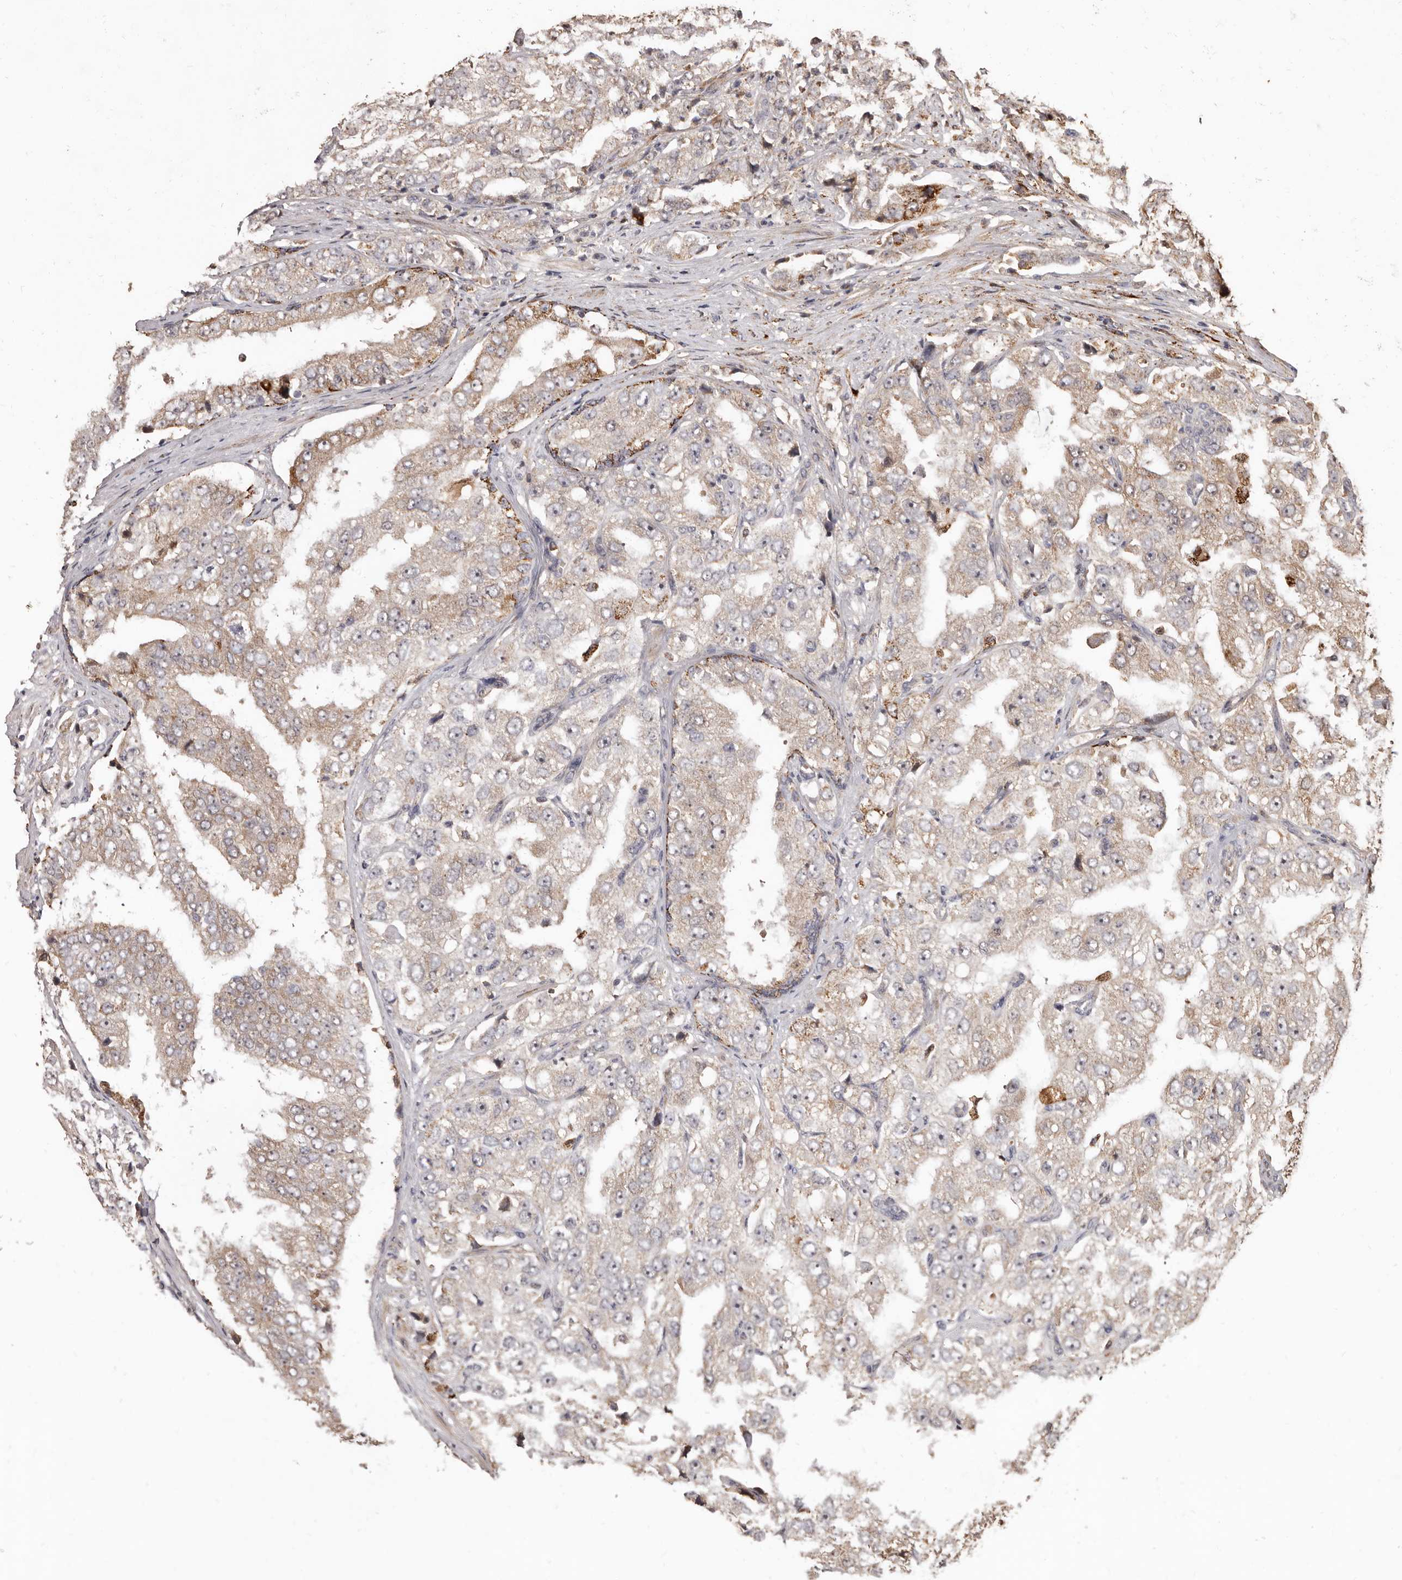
{"staining": {"intensity": "weak", "quantity": "25%-75%", "location": "cytoplasmic/membranous"}, "tissue": "prostate cancer", "cell_type": "Tumor cells", "image_type": "cancer", "snomed": [{"axis": "morphology", "description": "Adenocarcinoma, High grade"}, {"axis": "topography", "description": "Prostate"}], "caption": "IHC image of neoplastic tissue: human adenocarcinoma (high-grade) (prostate) stained using immunohistochemistry reveals low levels of weak protein expression localized specifically in the cytoplasmic/membranous of tumor cells, appearing as a cytoplasmic/membranous brown color.", "gene": "AKAP7", "patient": {"sex": "male", "age": 58}}